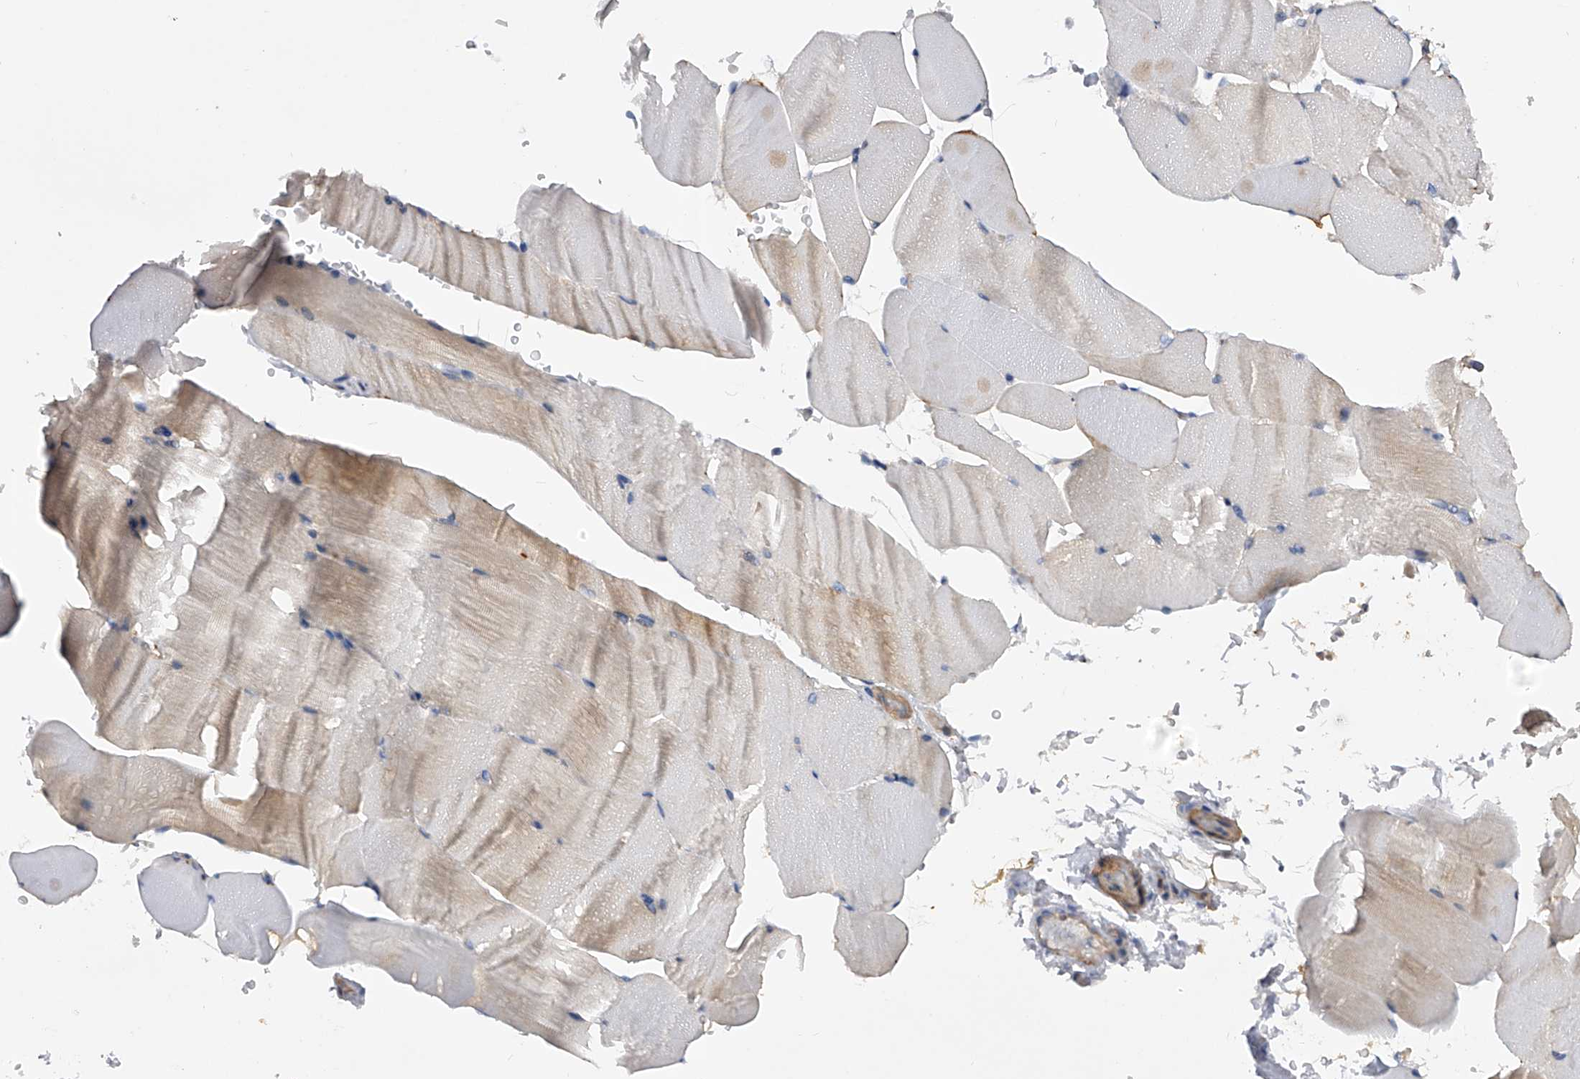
{"staining": {"intensity": "weak", "quantity": "<25%", "location": "cytoplasmic/membranous"}, "tissue": "skeletal muscle", "cell_type": "Myocytes", "image_type": "normal", "snomed": [{"axis": "morphology", "description": "Normal tissue, NOS"}, {"axis": "topography", "description": "Skeletal muscle"}, {"axis": "topography", "description": "Parathyroid gland"}], "caption": "The photomicrograph demonstrates no staining of myocytes in normal skeletal muscle.", "gene": "CFAP298", "patient": {"sex": "female", "age": 37}}